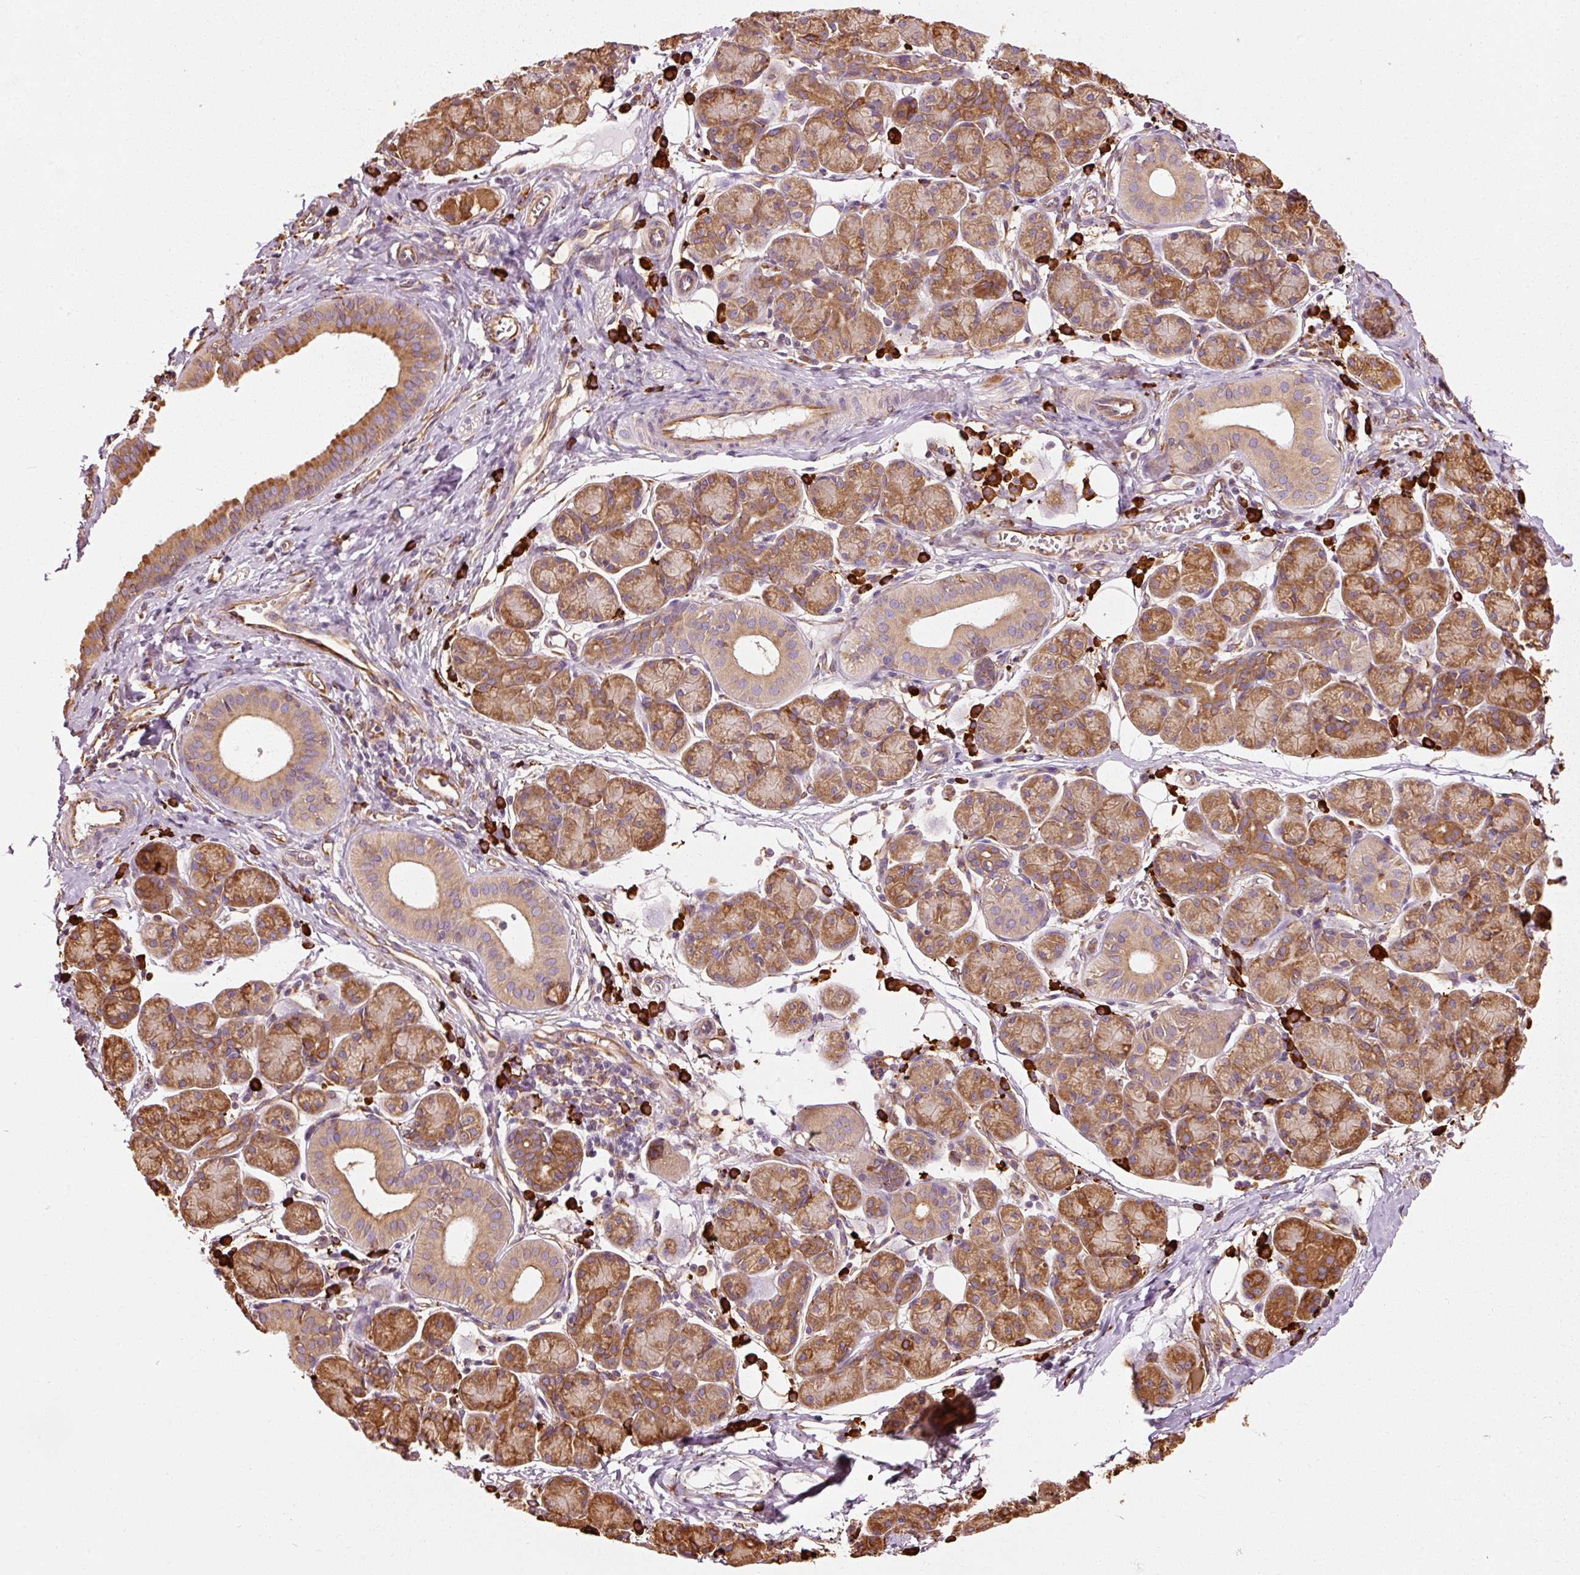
{"staining": {"intensity": "strong", "quantity": ">75%", "location": "cytoplasmic/membranous"}, "tissue": "salivary gland", "cell_type": "Glandular cells", "image_type": "normal", "snomed": [{"axis": "morphology", "description": "Normal tissue, NOS"}, {"axis": "morphology", "description": "Inflammation, NOS"}, {"axis": "topography", "description": "Lymph node"}, {"axis": "topography", "description": "Salivary gland"}], "caption": "Strong cytoplasmic/membranous positivity is appreciated in about >75% of glandular cells in benign salivary gland. (Stains: DAB in brown, nuclei in blue, Microscopy: brightfield microscopy at high magnification).", "gene": "ENSG00000256500", "patient": {"sex": "male", "age": 3}}